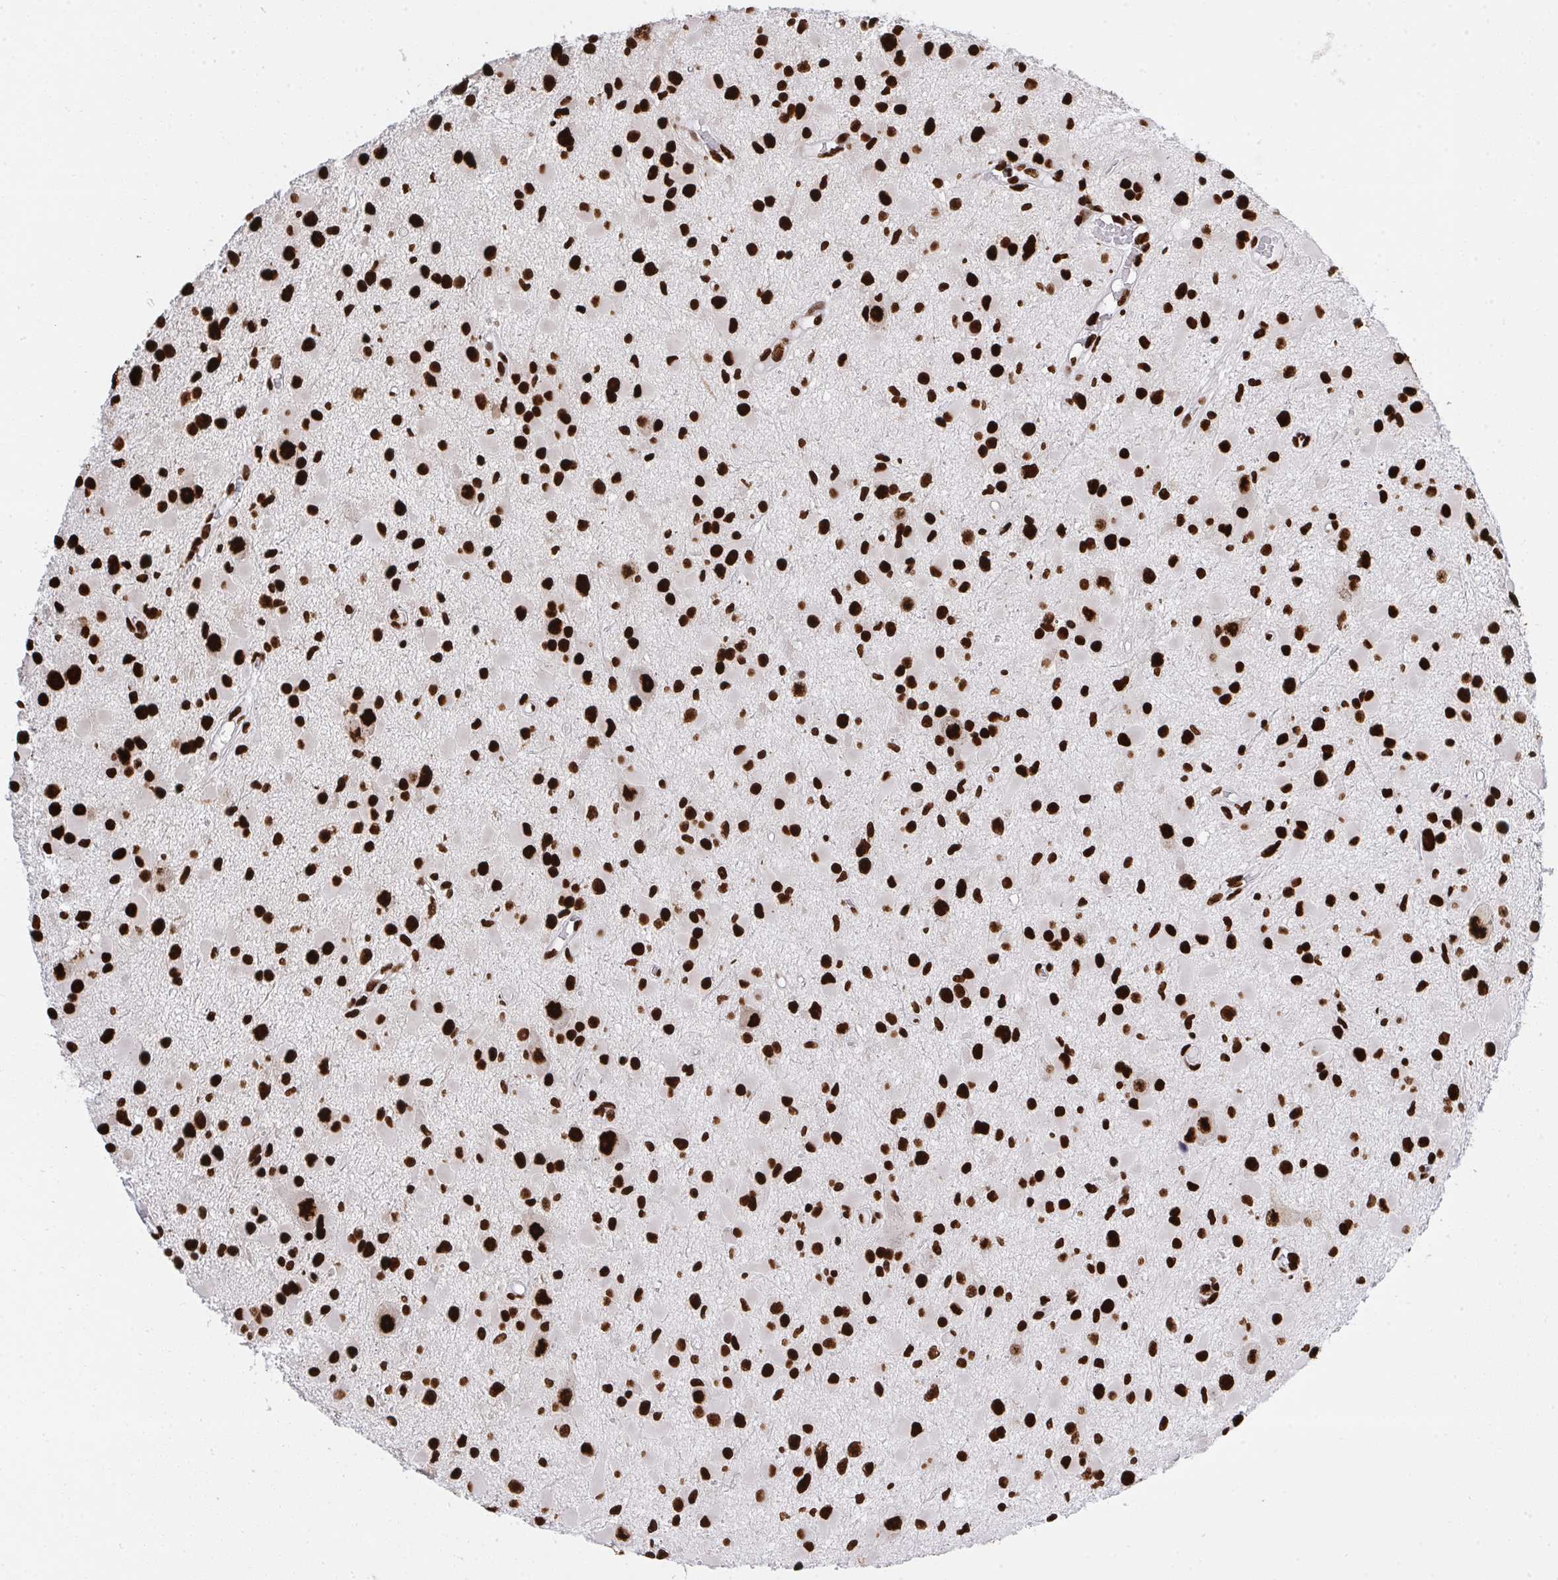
{"staining": {"intensity": "strong", "quantity": ">75%", "location": "nuclear"}, "tissue": "glioma", "cell_type": "Tumor cells", "image_type": "cancer", "snomed": [{"axis": "morphology", "description": "Glioma, malignant, High grade"}, {"axis": "topography", "description": "Brain"}], "caption": "Glioma tissue exhibits strong nuclear expression in about >75% of tumor cells, visualized by immunohistochemistry.", "gene": "HNRNPL", "patient": {"sex": "male", "age": 54}}